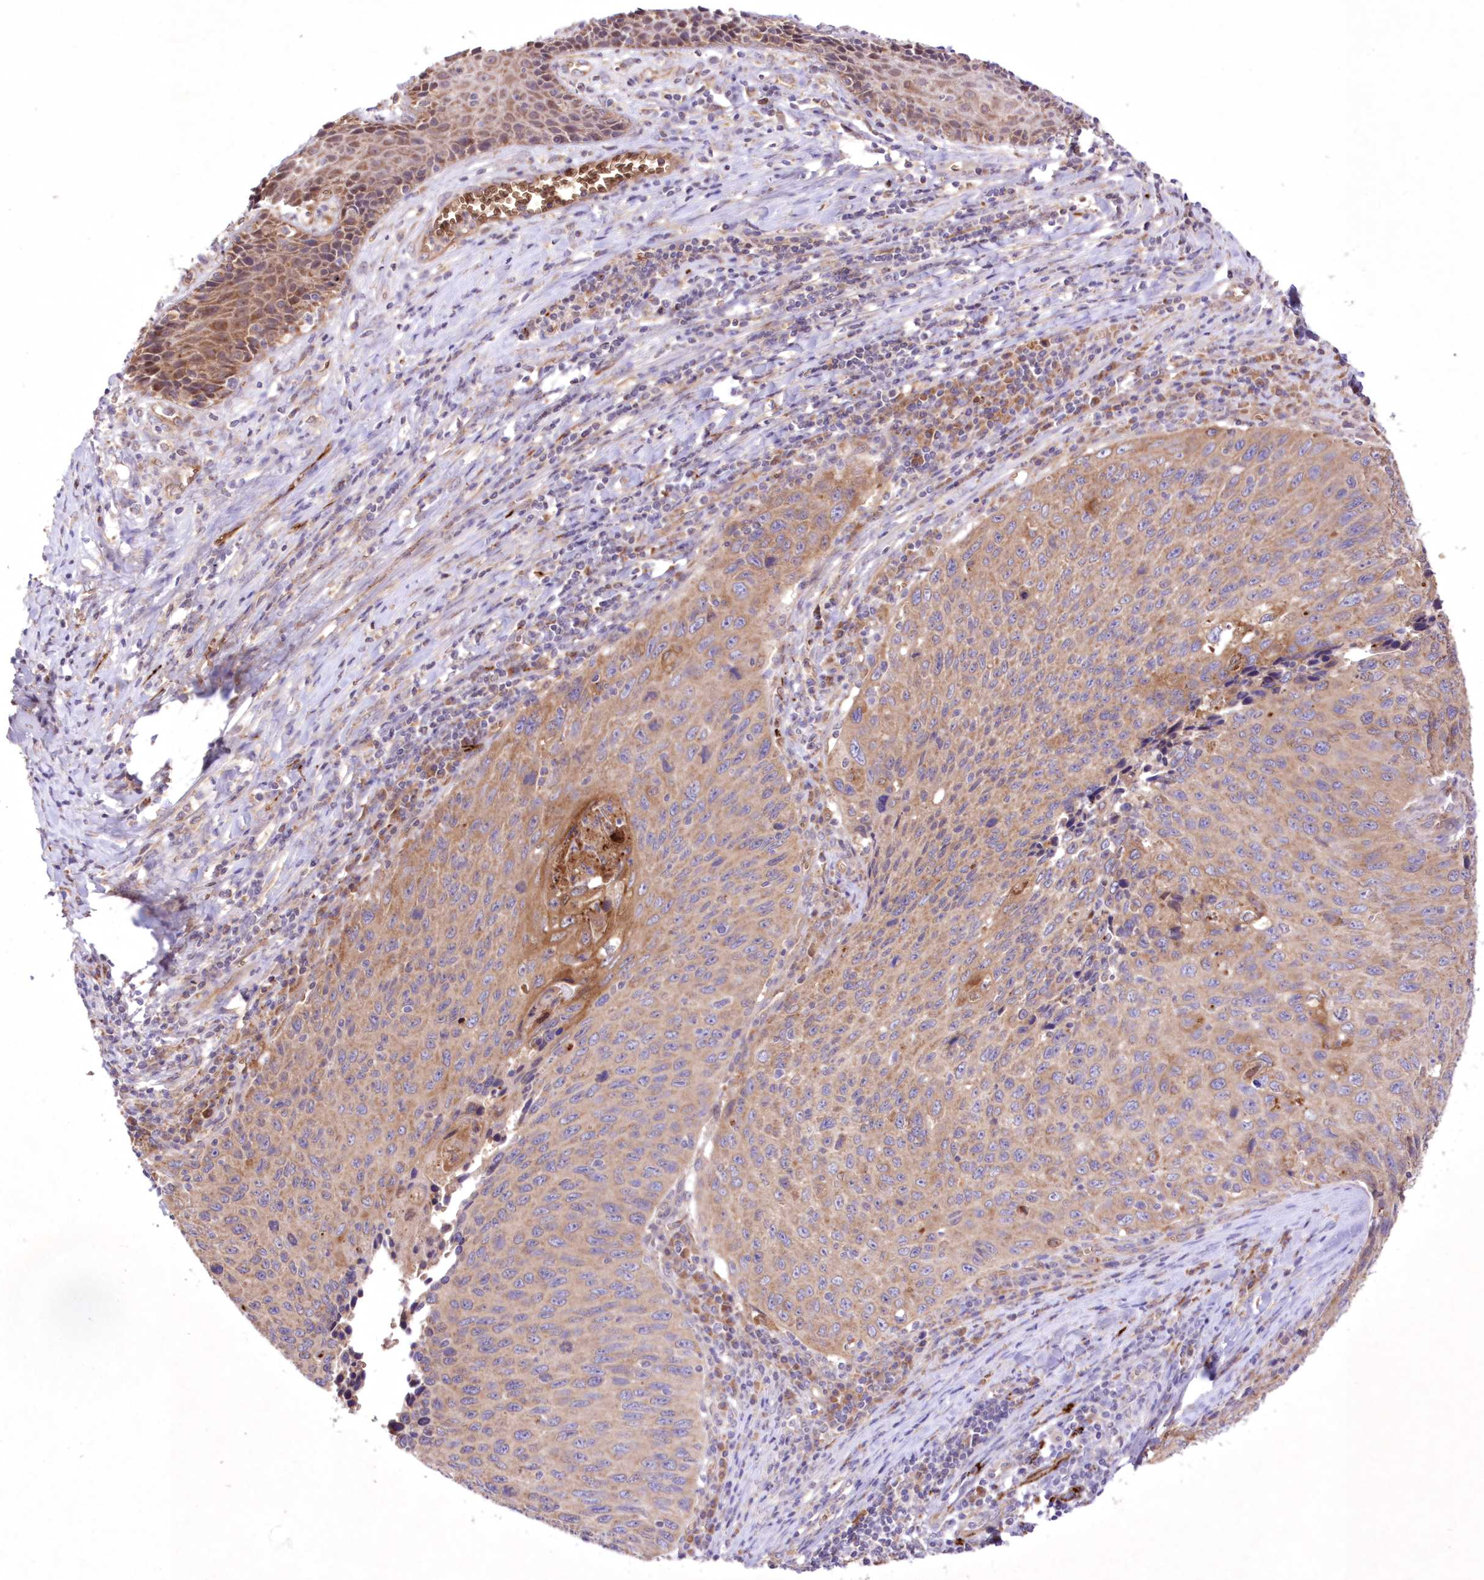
{"staining": {"intensity": "moderate", "quantity": ">75%", "location": "cytoplasmic/membranous"}, "tissue": "cervical cancer", "cell_type": "Tumor cells", "image_type": "cancer", "snomed": [{"axis": "morphology", "description": "Squamous cell carcinoma, NOS"}, {"axis": "topography", "description": "Cervix"}], "caption": "Brown immunohistochemical staining in human cervical cancer shows moderate cytoplasmic/membranous staining in approximately >75% of tumor cells.", "gene": "FCHO2", "patient": {"sex": "female", "age": 53}}